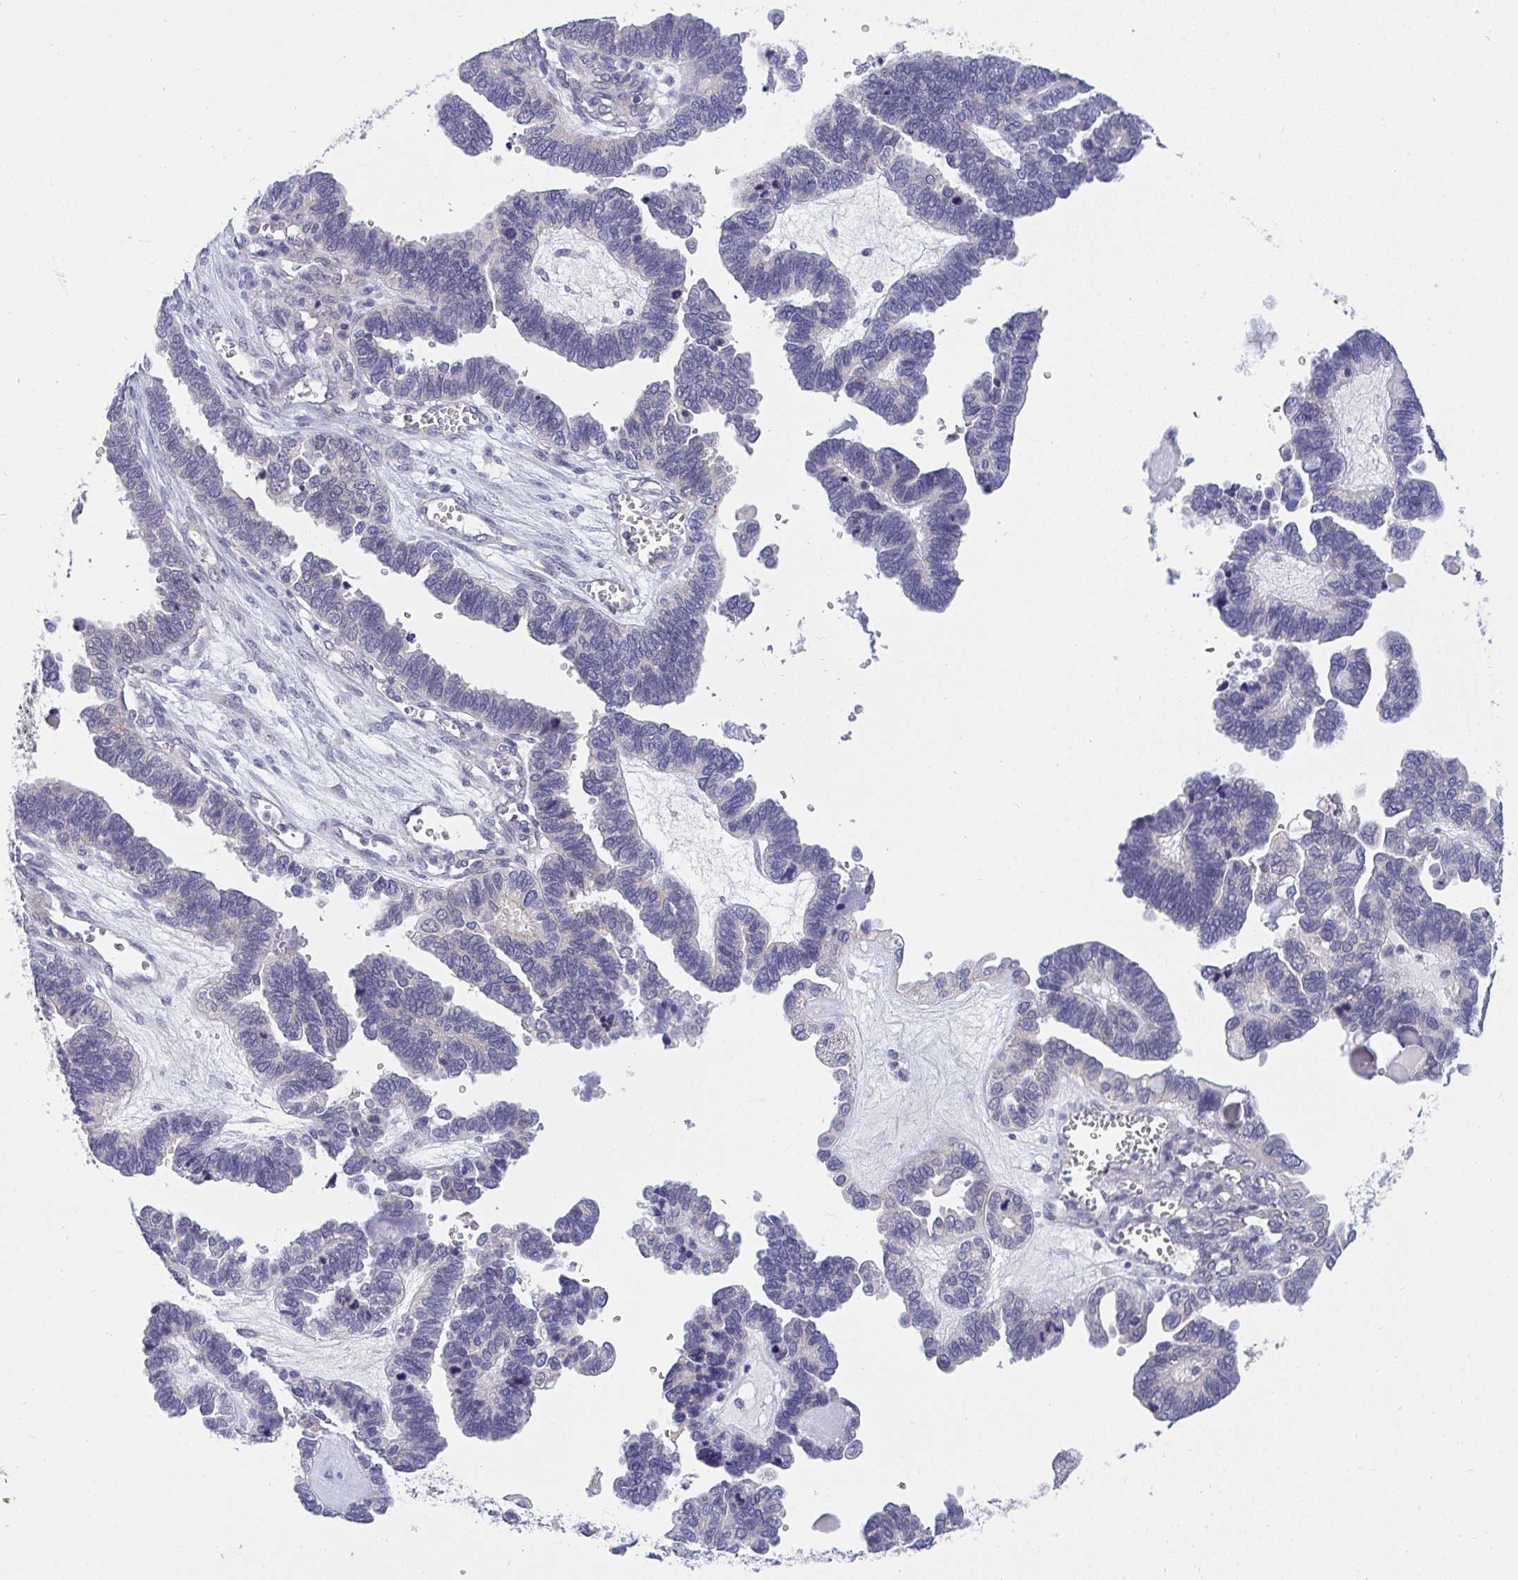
{"staining": {"intensity": "negative", "quantity": "none", "location": "none"}, "tissue": "ovarian cancer", "cell_type": "Tumor cells", "image_type": "cancer", "snomed": [{"axis": "morphology", "description": "Cystadenocarcinoma, serous, NOS"}, {"axis": "topography", "description": "Ovary"}], "caption": "This is an IHC photomicrograph of human ovarian serous cystadenocarcinoma. There is no positivity in tumor cells.", "gene": "HOXD12", "patient": {"sex": "female", "age": 51}}